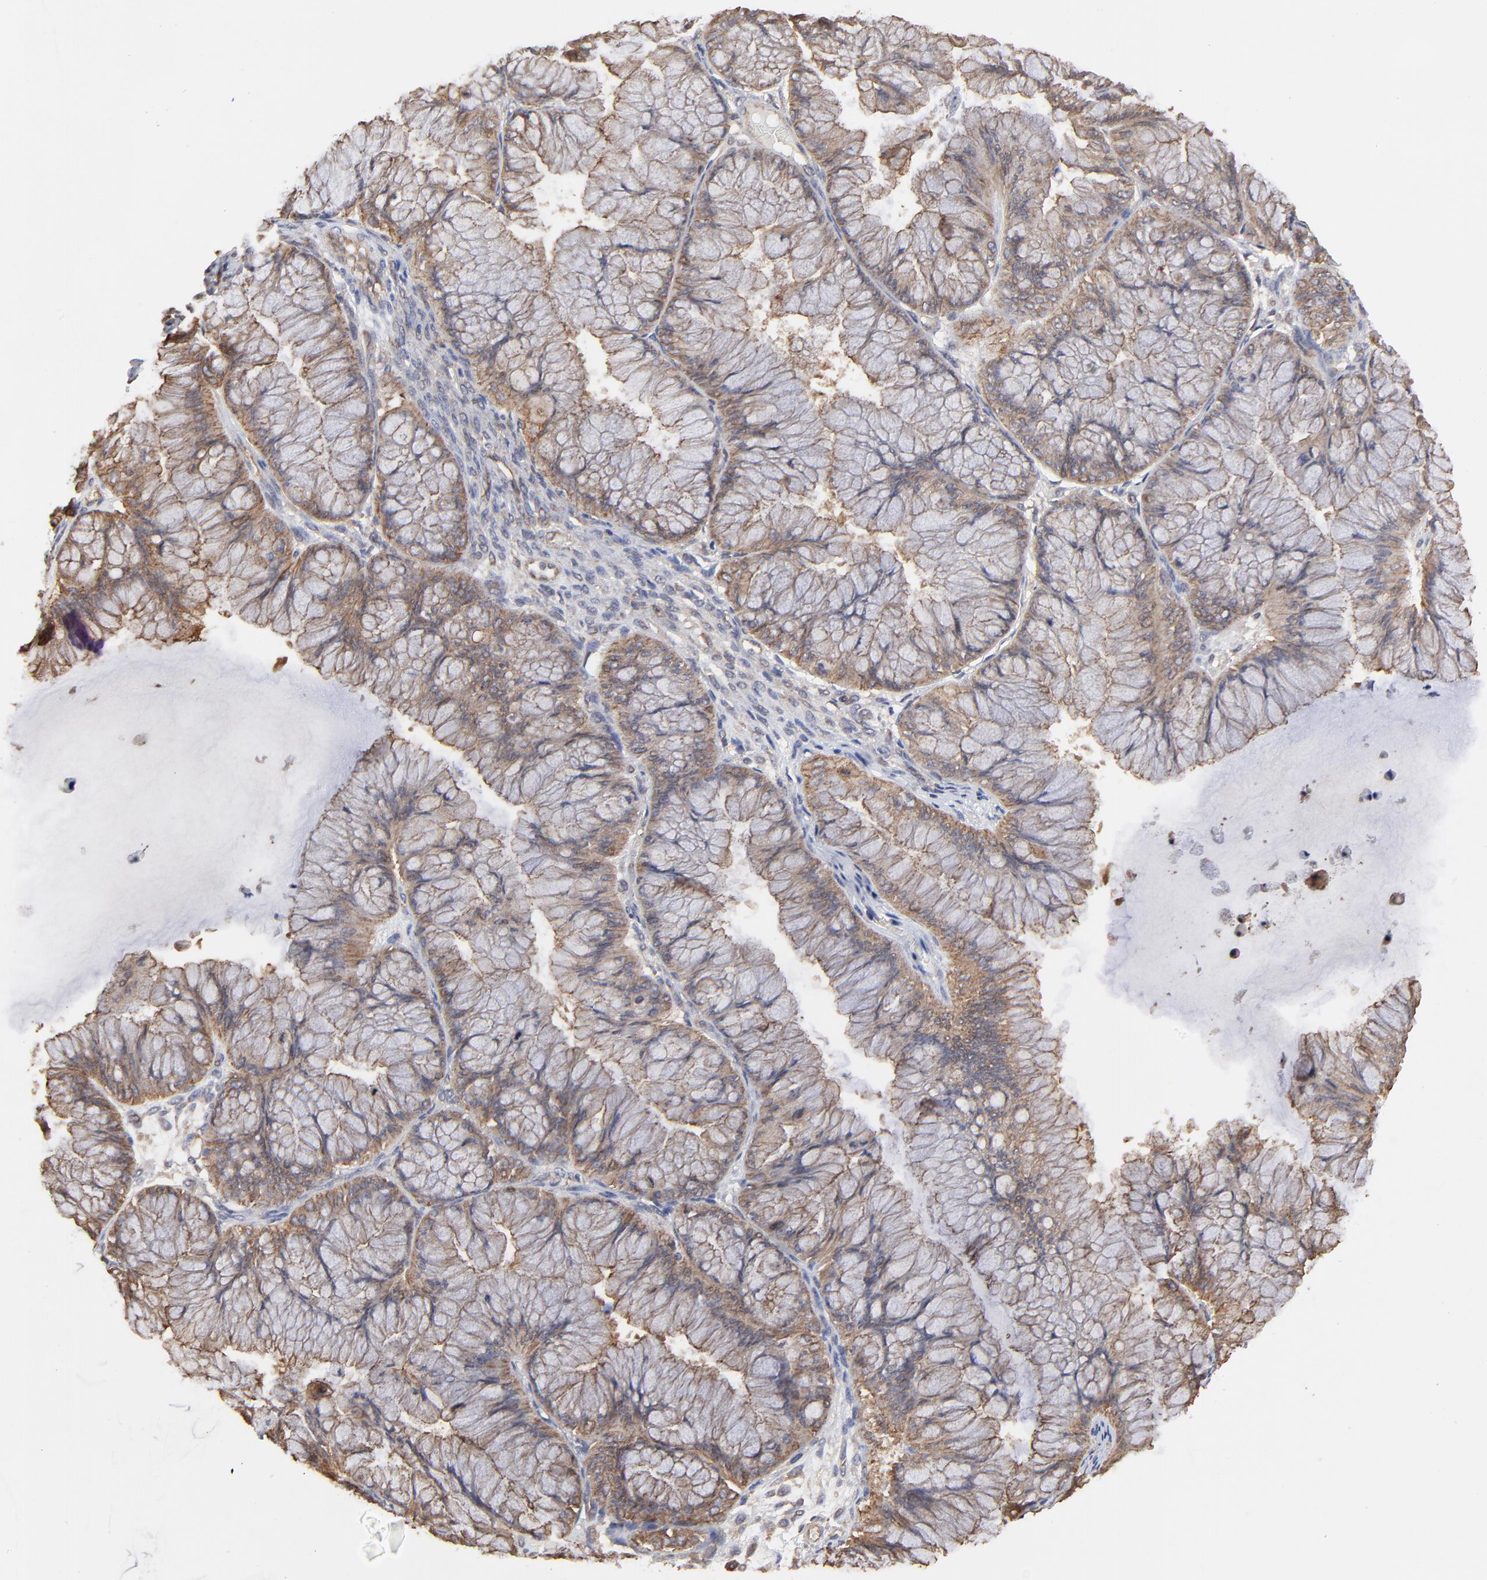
{"staining": {"intensity": "moderate", "quantity": ">75%", "location": "cytoplasmic/membranous"}, "tissue": "ovarian cancer", "cell_type": "Tumor cells", "image_type": "cancer", "snomed": [{"axis": "morphology", "description": "Cystadenocarcinoma, mucinous, NOS"}, {"axis": "topography", "description": "Ovary"}], "caption": "Protein expression analysis of ovarian mucinous cystadenocarcinoma reveals moderate cytoplasmic/membranous expression in about >75% of tumor cells.", "gene": "ARMT1", "patient": {"sex": "female", "age": 63}}